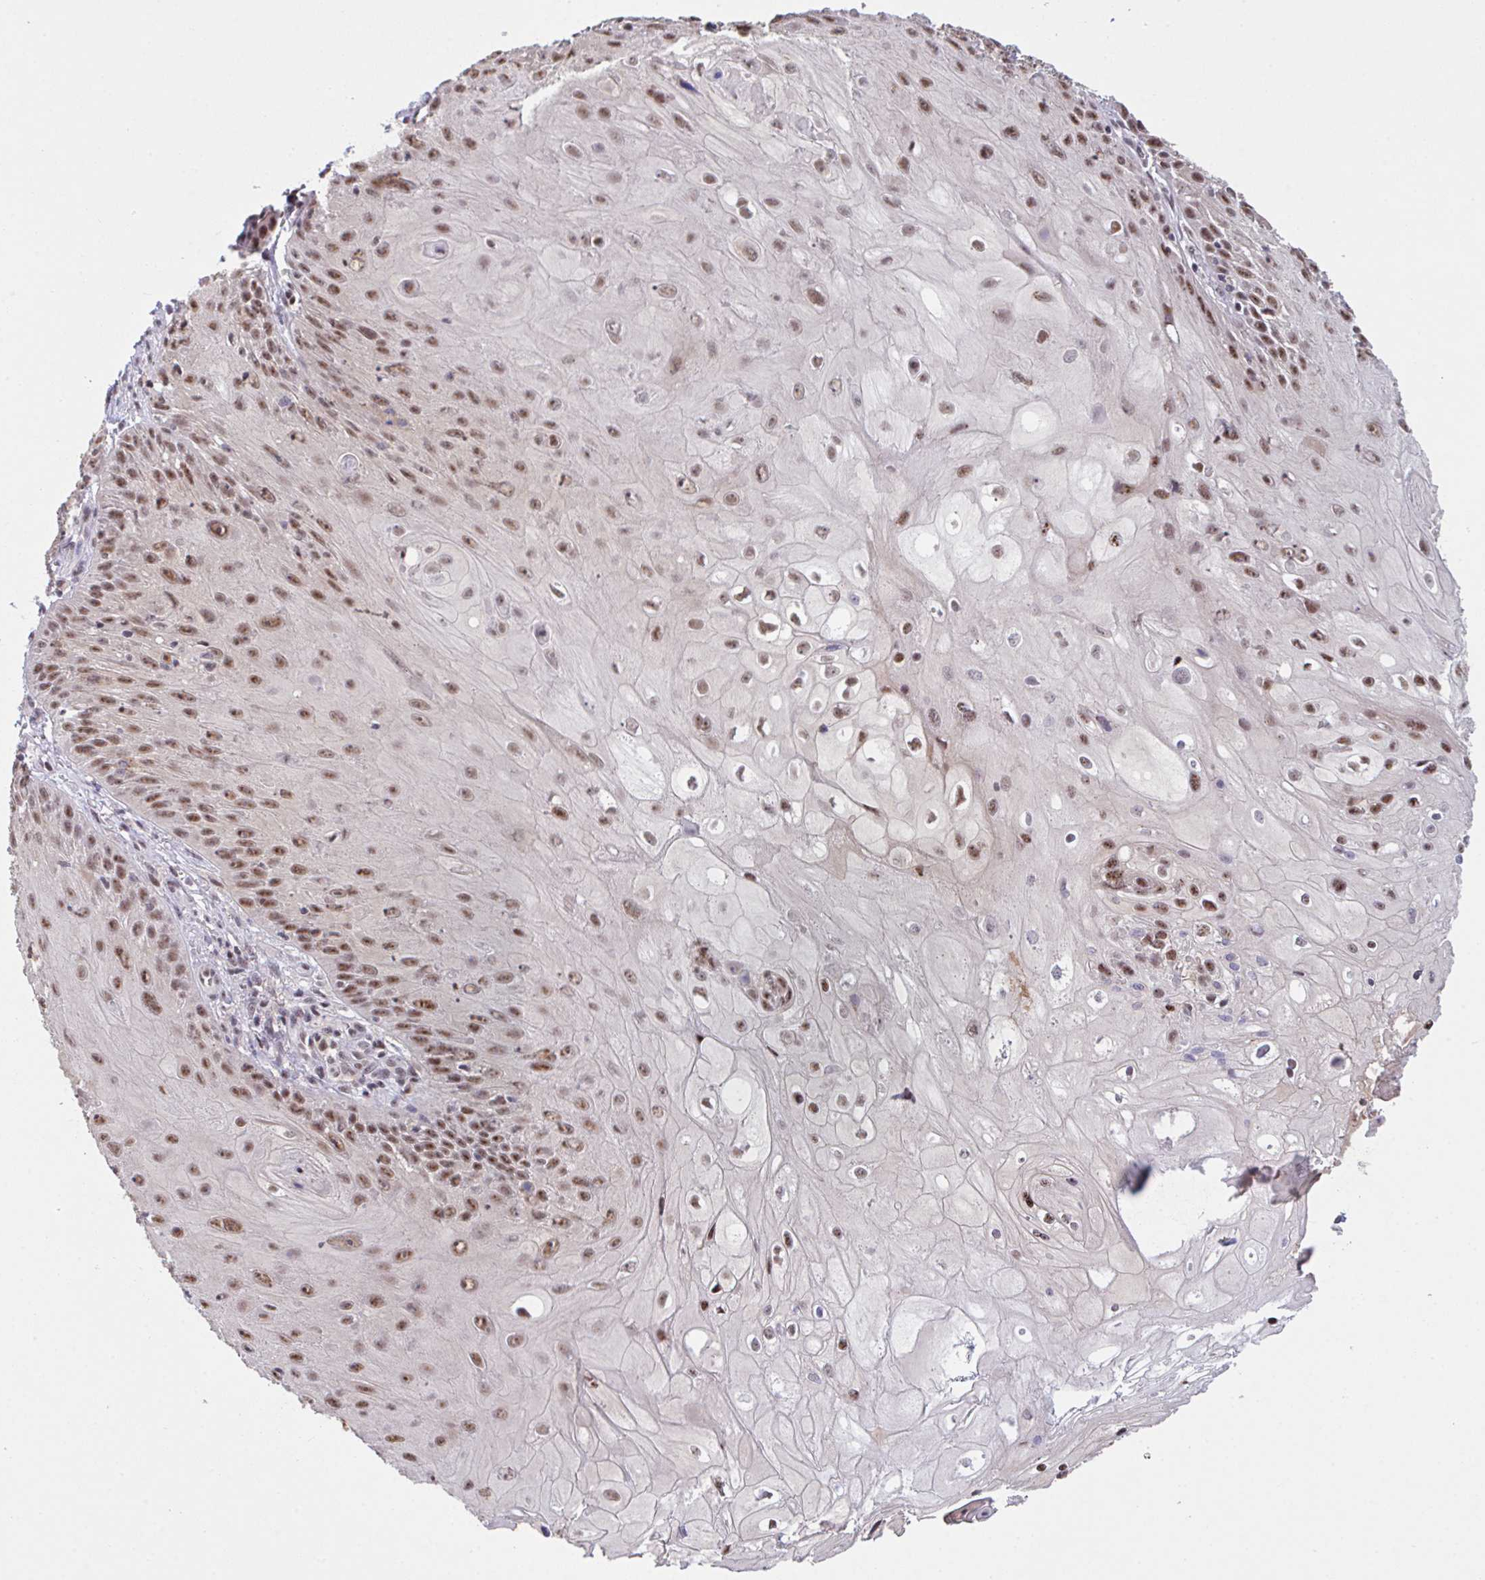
{"staining": {"intensity": "moderate", "quantity": ">75%", "location": "nuclear"}, "tissue": "skin cancer", "cell_type": "Tumor cells", "image_type": "cancer", "snomed": [{"axis": "morphology", "description": "Squamous cell carcinoma, NOS"}, {"axis": "topography", "description": "Skin"}, {"axis": "topography", "description": "Vulva"}], "caption": "DAB immunohistochemical staining of skin cancer (squamous cell carcinoma) displays moderate nuclear protein expression in approximately >75% of tumor cells. The protein is shown in brown color, while the nuclei are stained blue.", "gene": "OR6K3", "patient": {"sex": "female", "age": 76}}